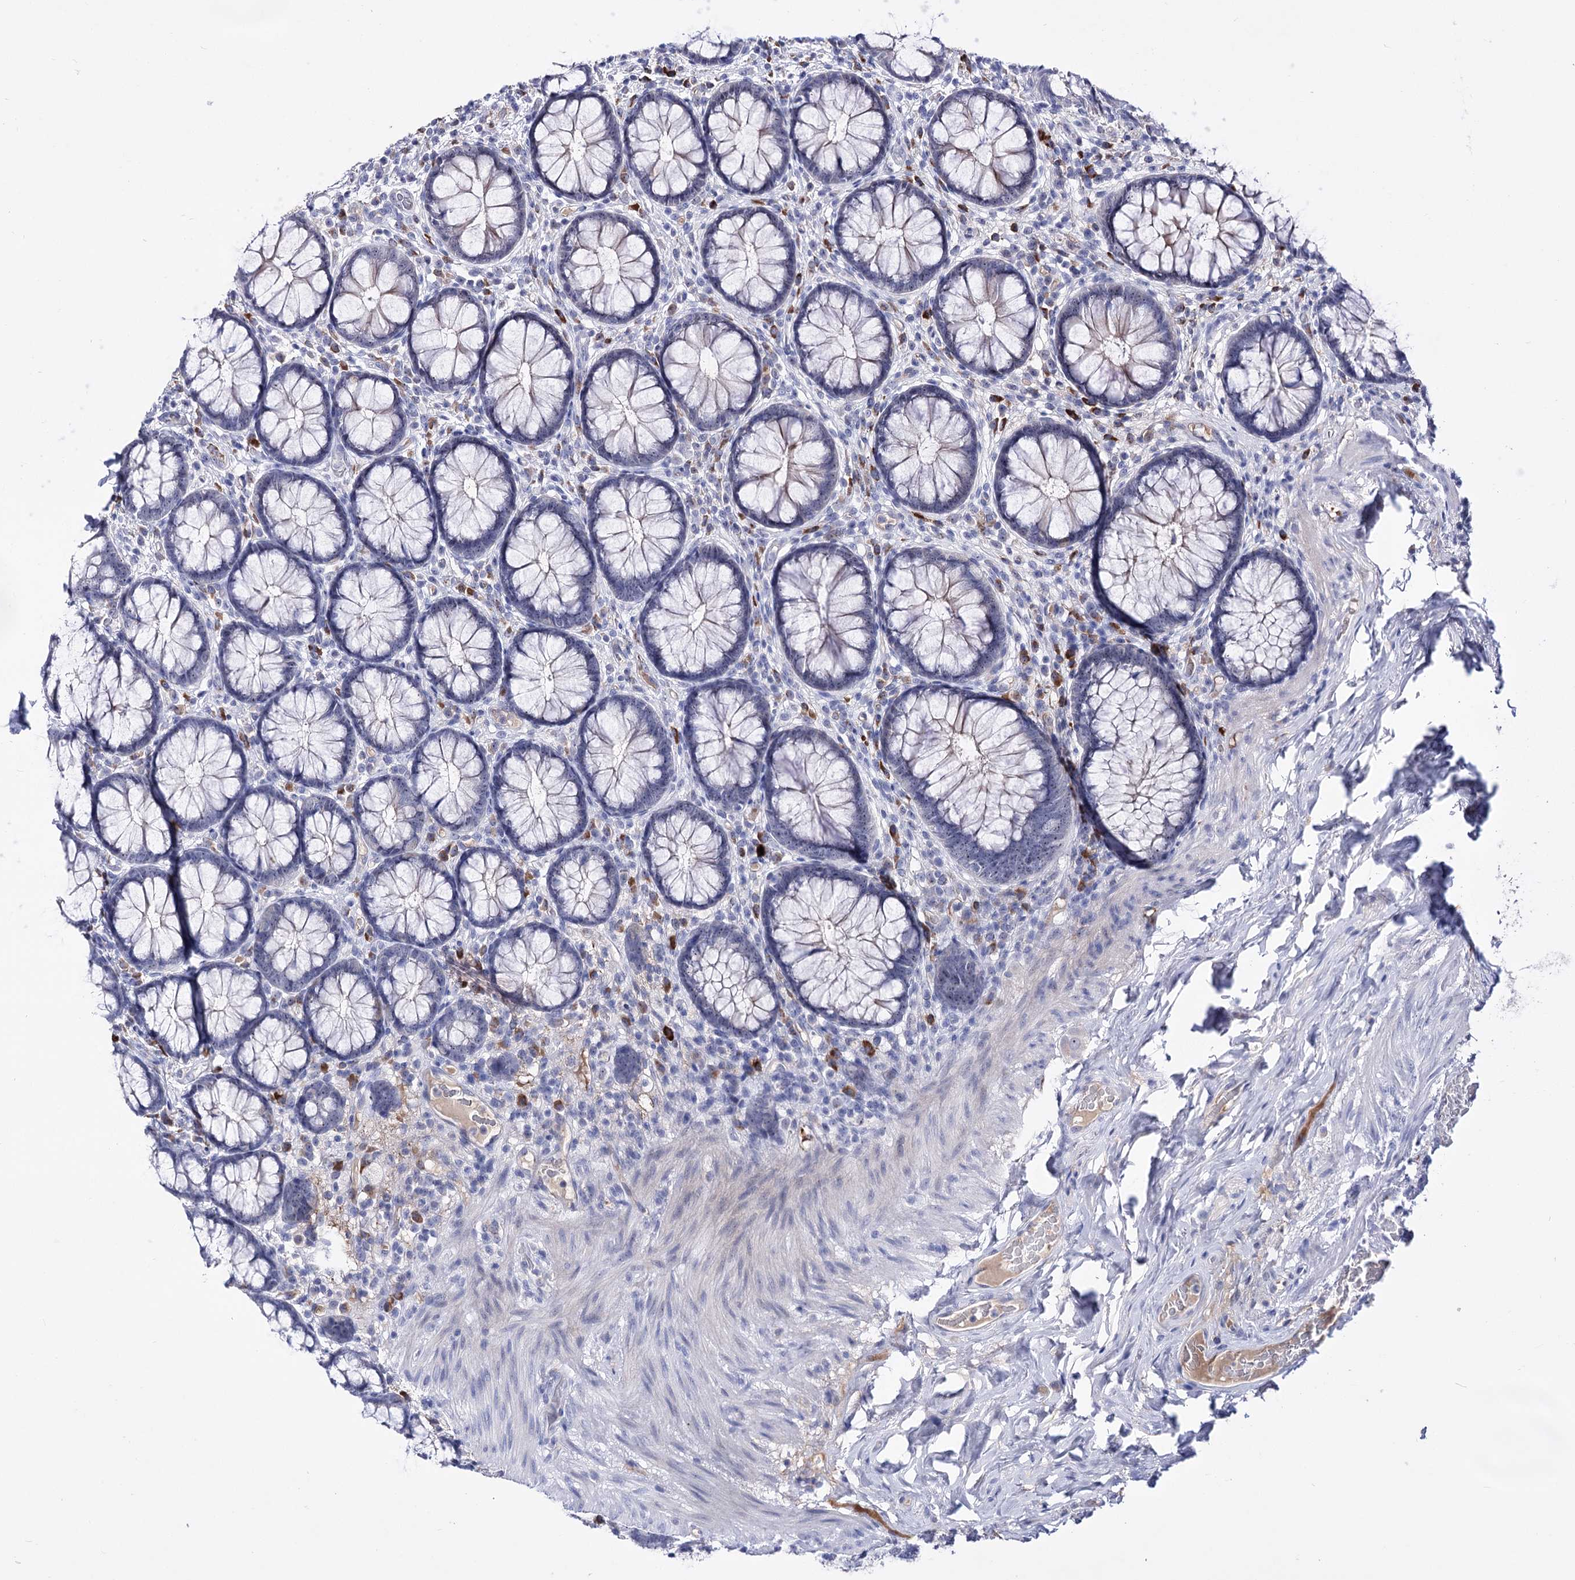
{"staining": {"intensity": "negative", "quantity": "none", "location": "none"}, "tissue": "rectum", "cell_type": "Glandular cells", "image_type": "normal", "snomed": [{"axis": "morphology", "description": "Normal tissue, NOS"}, {"axis": "topography", "description": "Rectum"}], "caption": "Rectum stained for a protein using immunohistochemistry (IHC) displays no expression glandular cells.", "gene": "PCGF5", "patient": {"sex": "male", "age": 83}}